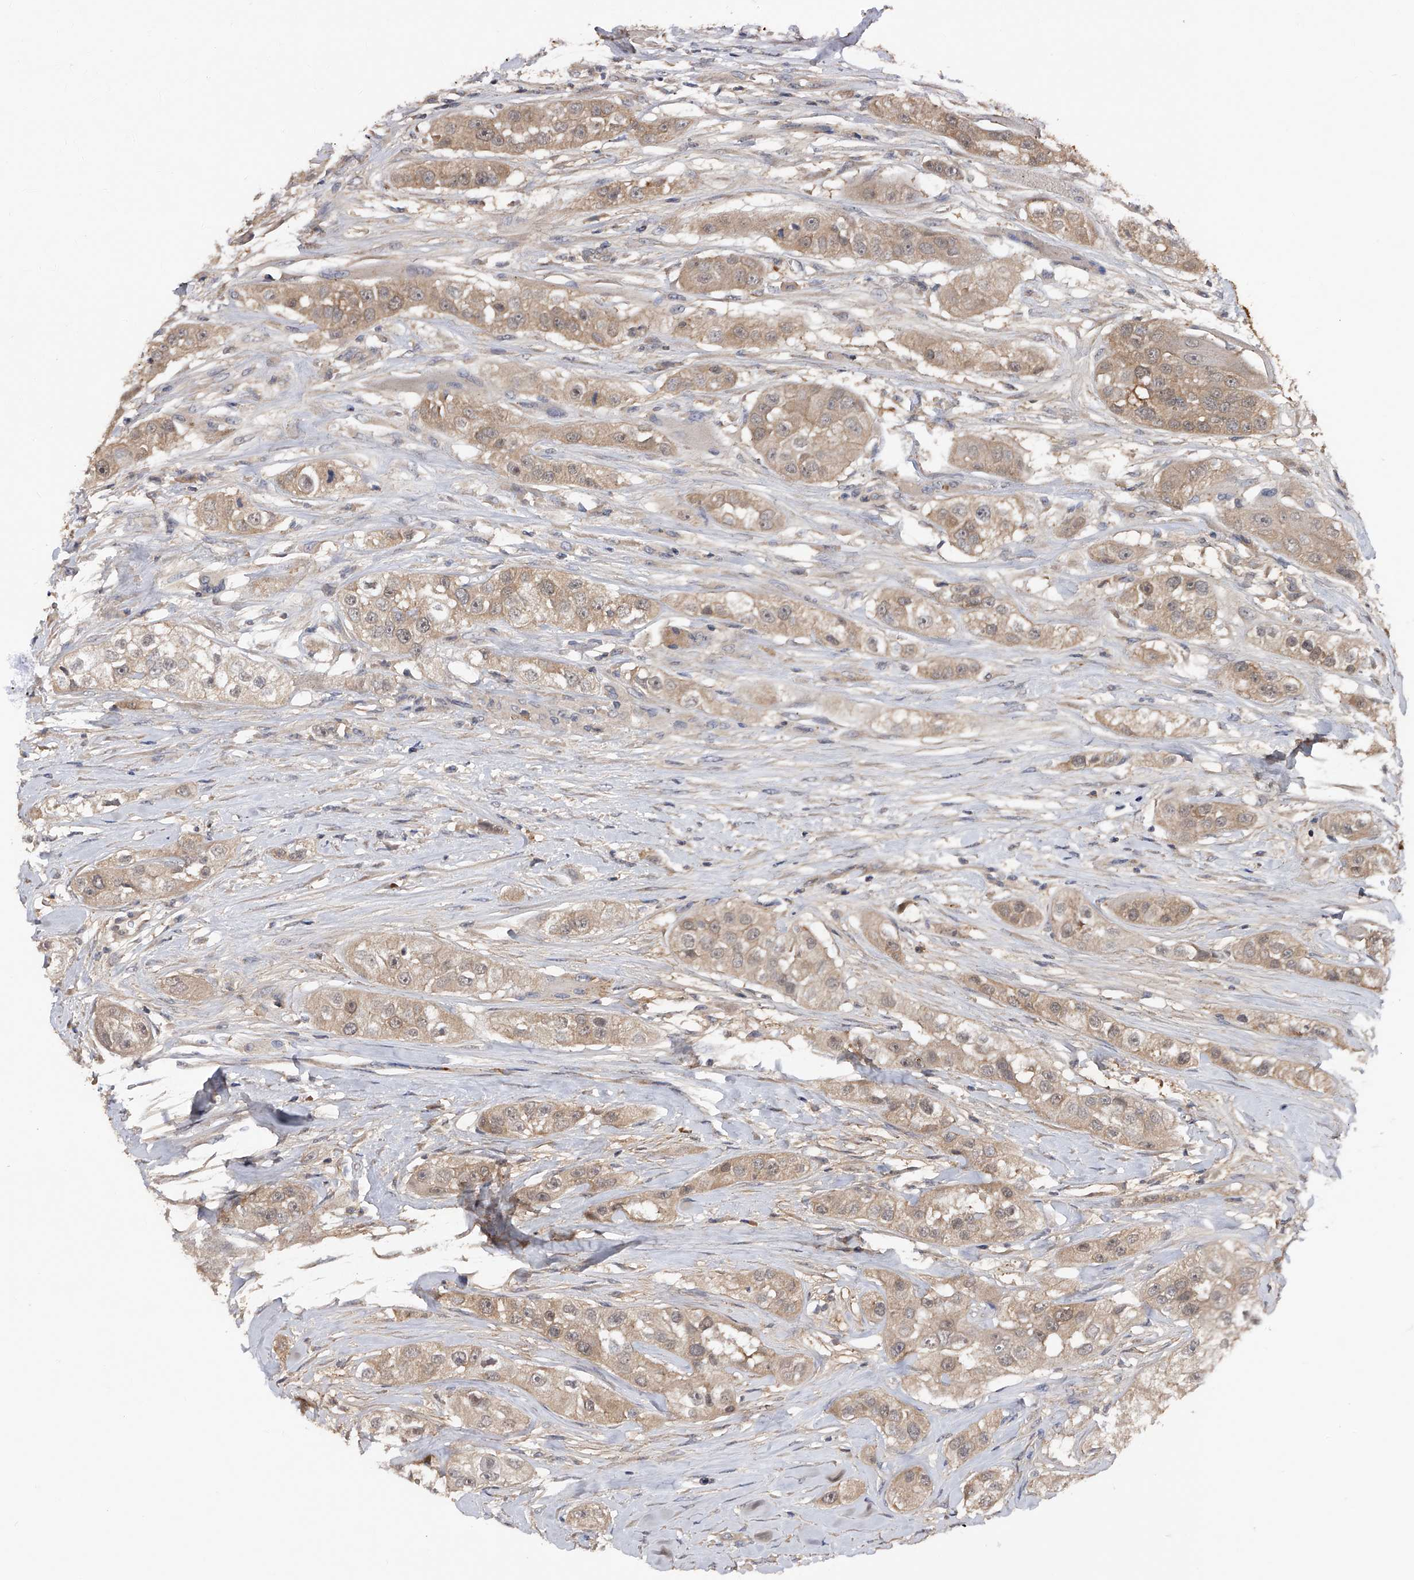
{"staining": {"intensity": "weak", "quantity": ">75%", "location": "cytoplasmic/membranous"}, "tissue": "head and neck cancer", "cell_type": "Tumor cells", "image_type": "cancer", "snomed": [{"axis": "morphology", "description": "Normal tissue, NOS"}, {"axis": "morphology", "description": "Squamous cell carcinoma, NOS"}, {"axis": "topography", "description": "Skeletal muscle"}, {"axis": "topography", "description": "Head-Neck"}], "caption": "High-power microscopy captured an immunohistochemistry (IHC) photomicrograph of squamous cell carcinoma (head and neck), revealing weak cytoplasmic/membranous expression in approximately >75% of tumor cells. (Stains: DAB in brown, nuclei in blue, Microscopy: brightfield microscopy at high magnification).", "gene": "CFAP298", "patient": {"sex": "male", "age": 51}}